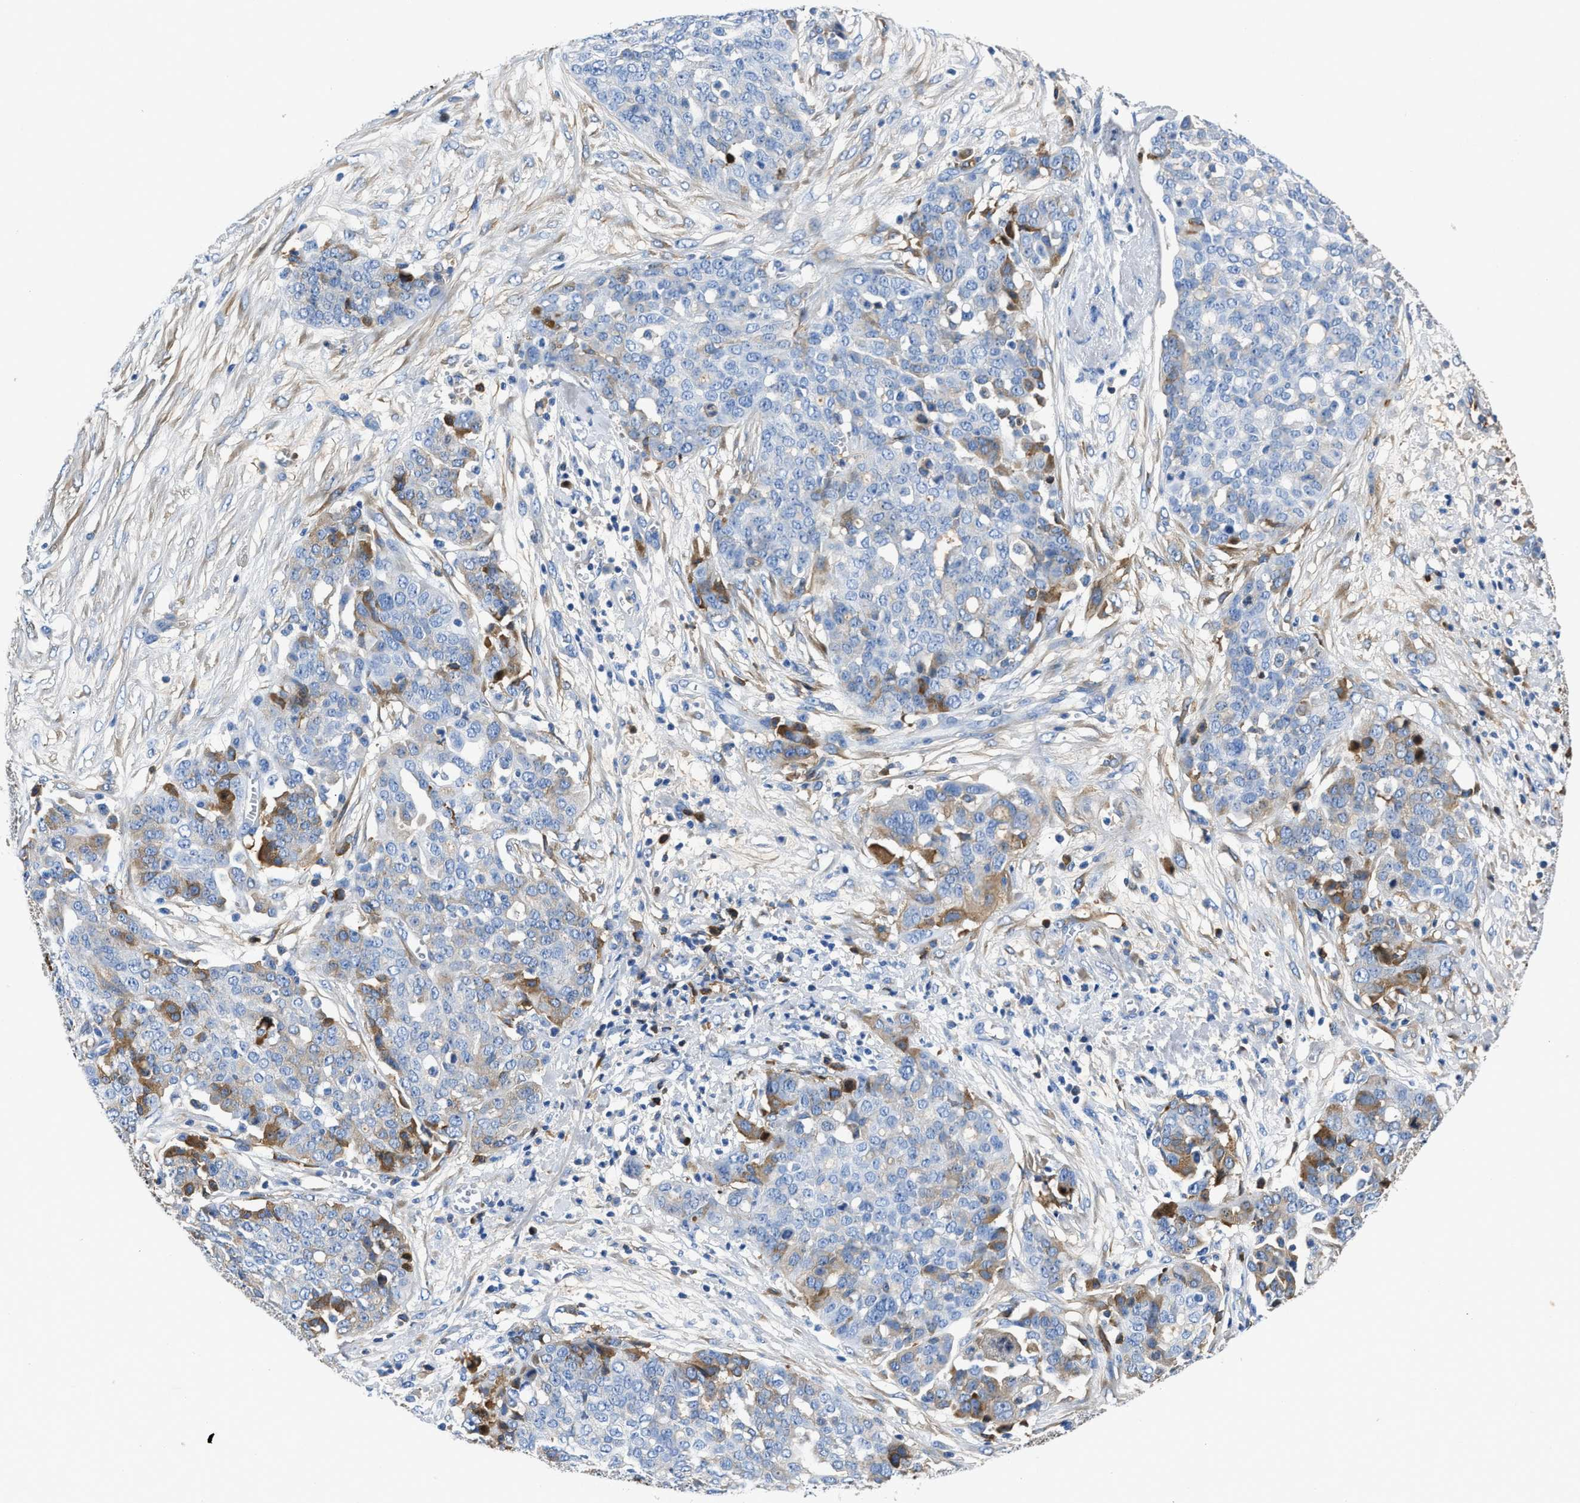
{"staining": {"intensity": "weak", "quantity": "<25%", "location": "cytoplasmic/membranous"}, "tissue": "ovarian cancer", "cell_type": "Tumor cells", "image_type": "cancer", "snomed": [{"axis": "morphology", "description": "Cystadenocarcinoma, serous, NOS"}, {"axis": "topography", "description": "Soft tissue"}, {"axis": "topography", "description": "Ovary"}], "caption": "A photomicrograph of ovarian serous cystadenocarcinoma stained for a protein reveals no brown staining in tumor cells.", "gene": "GC", "patient": {"sex": "female", "age": 57}}